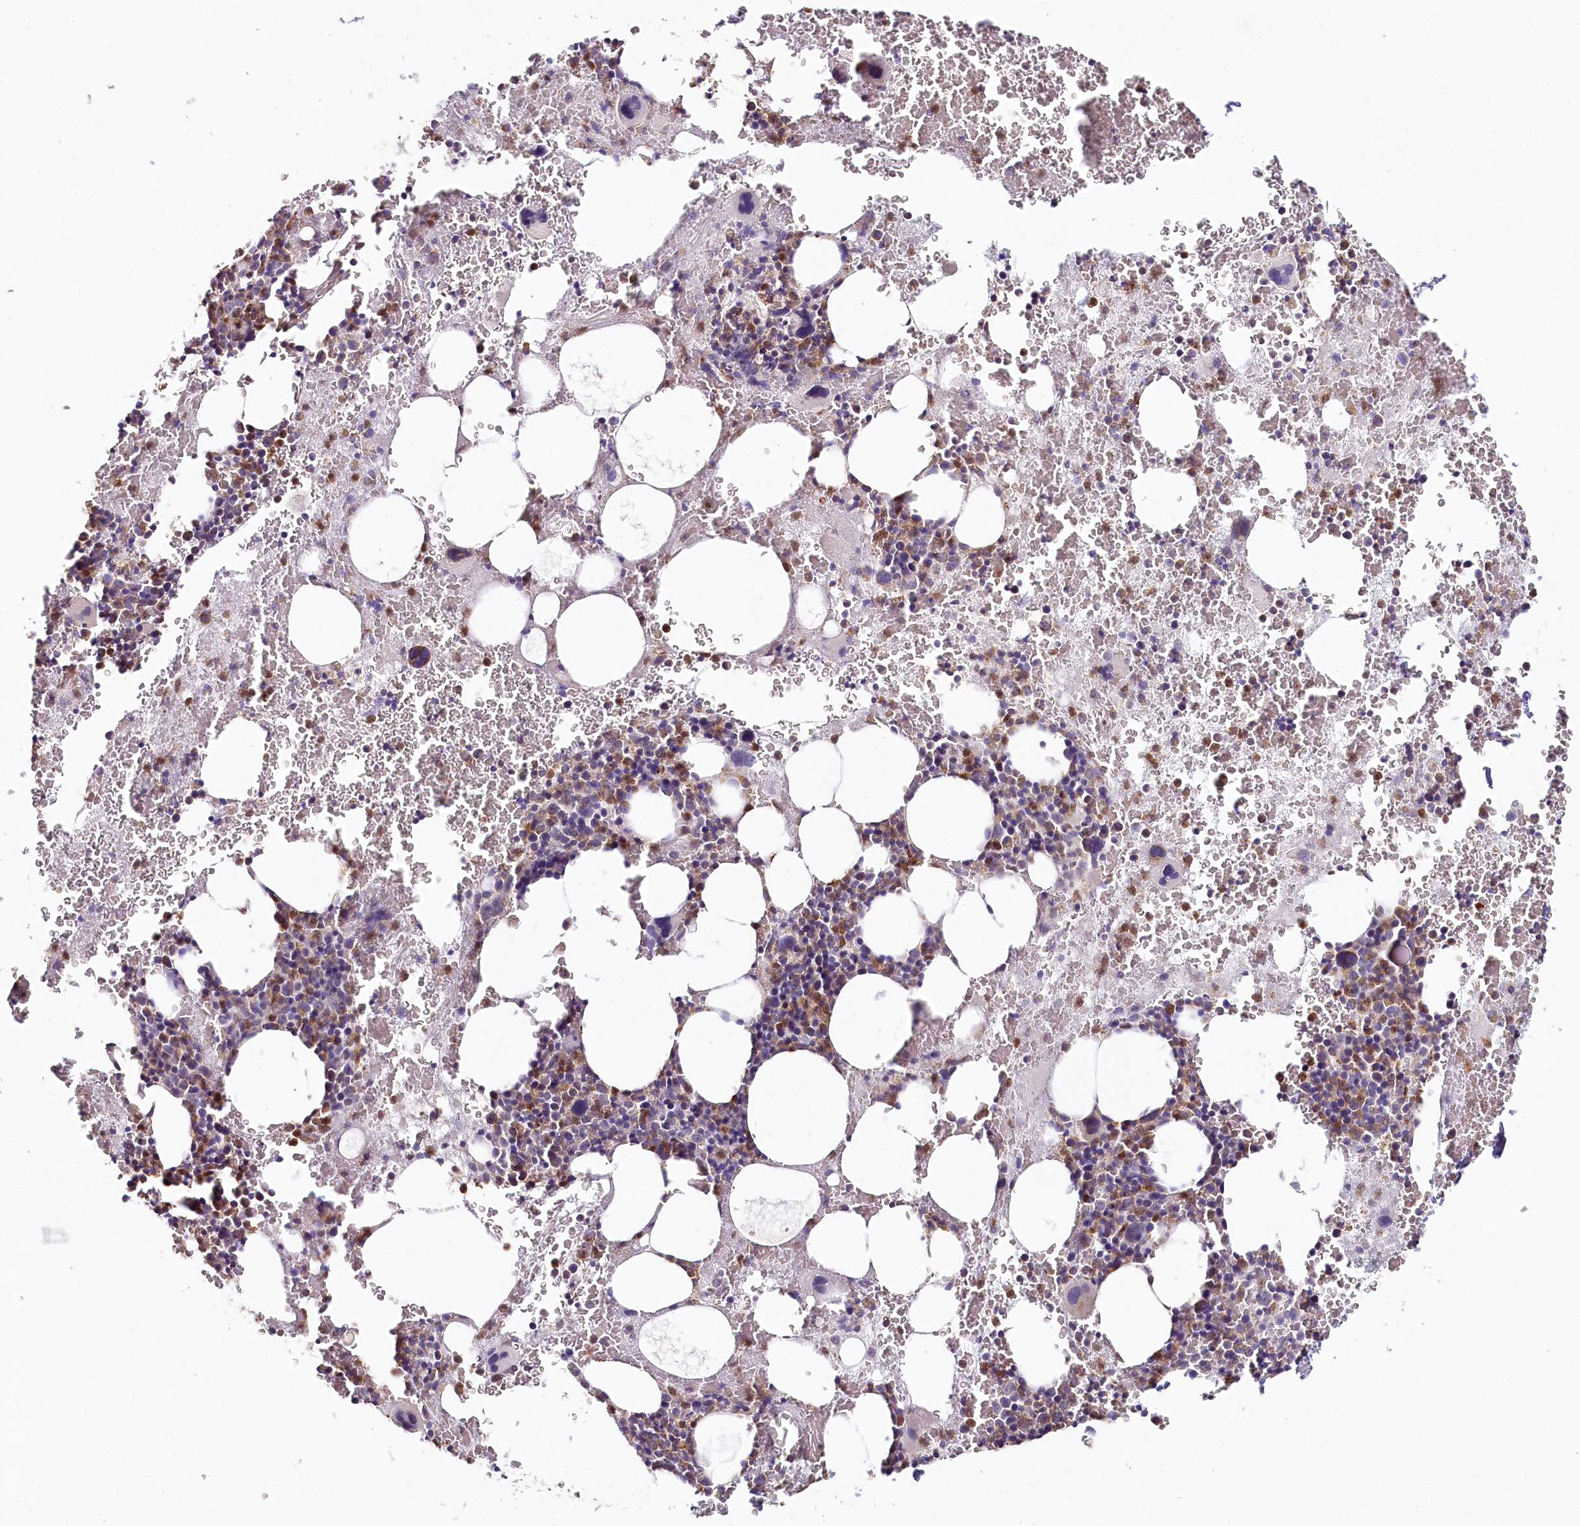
{"staining": {"intensity": "moderate", "quantity": "25%-75%", "location": "cytoplasmic/membranous"}, "tissue": "bone marrow", "cell_type": "Hematopoietic cells", "image_type": "normal", "snomed": [{"axis": "morphology", "description": "Normal tissue, NOS"}, {"axis": "topography", "description": "Bone marrow"}], "caption": "Brown immunohistochemical staining in normal human bone marrow shows moderate cytoplasmic/membranous positivity in approximately 25%-75% of hematopoietic cells. (Stains: DAB (3,3'-diaminobenzidine) in brown, nuclei in blue, Microscopy: brightfield microscopy at high magnification).", "gene": "MMP25", "patient": {"sex": "male", "age": 36}}